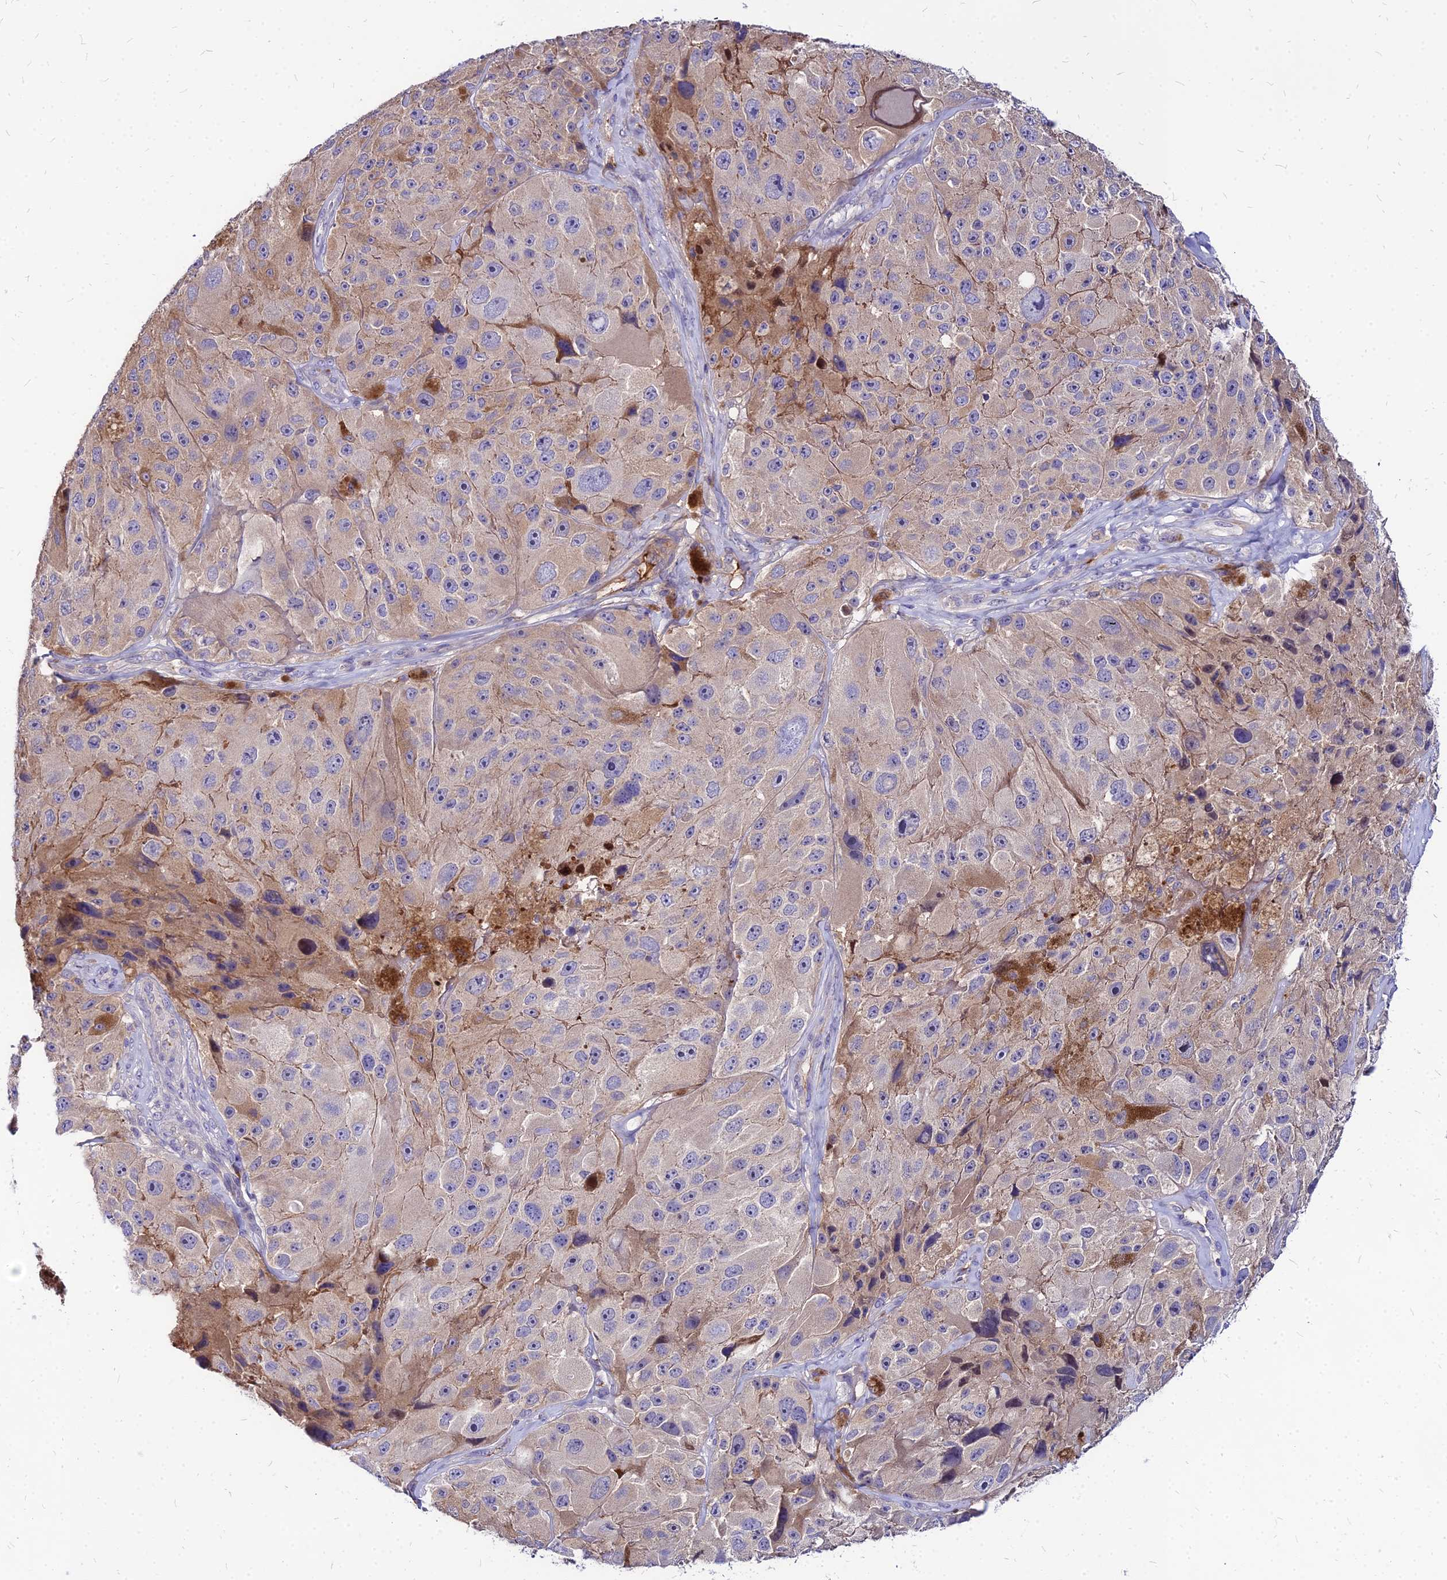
{"staining": {"intensity": "weak", "quantity": "25%-75%", "location": "cytoplasmic/membranous"}, "tissue": "melanoma", "cell_type": "Tumor cells", "image_type": "cancer", "snomed": [{"axis": "morphology", "description": "Malignant melanoma, Metastatic site"}, {"axis": "topography", "description": "Lymph node"}], "caption": "Immunohistochemistry (IHC) histopathology image of melanoma stained for a protein (brown), which shows low levels of weak cytoplasmic/membranous expression in about 25%-75% of tumor cells.", "gene": "ACSM6", "patient": {"sex": "male", "age": 62}}